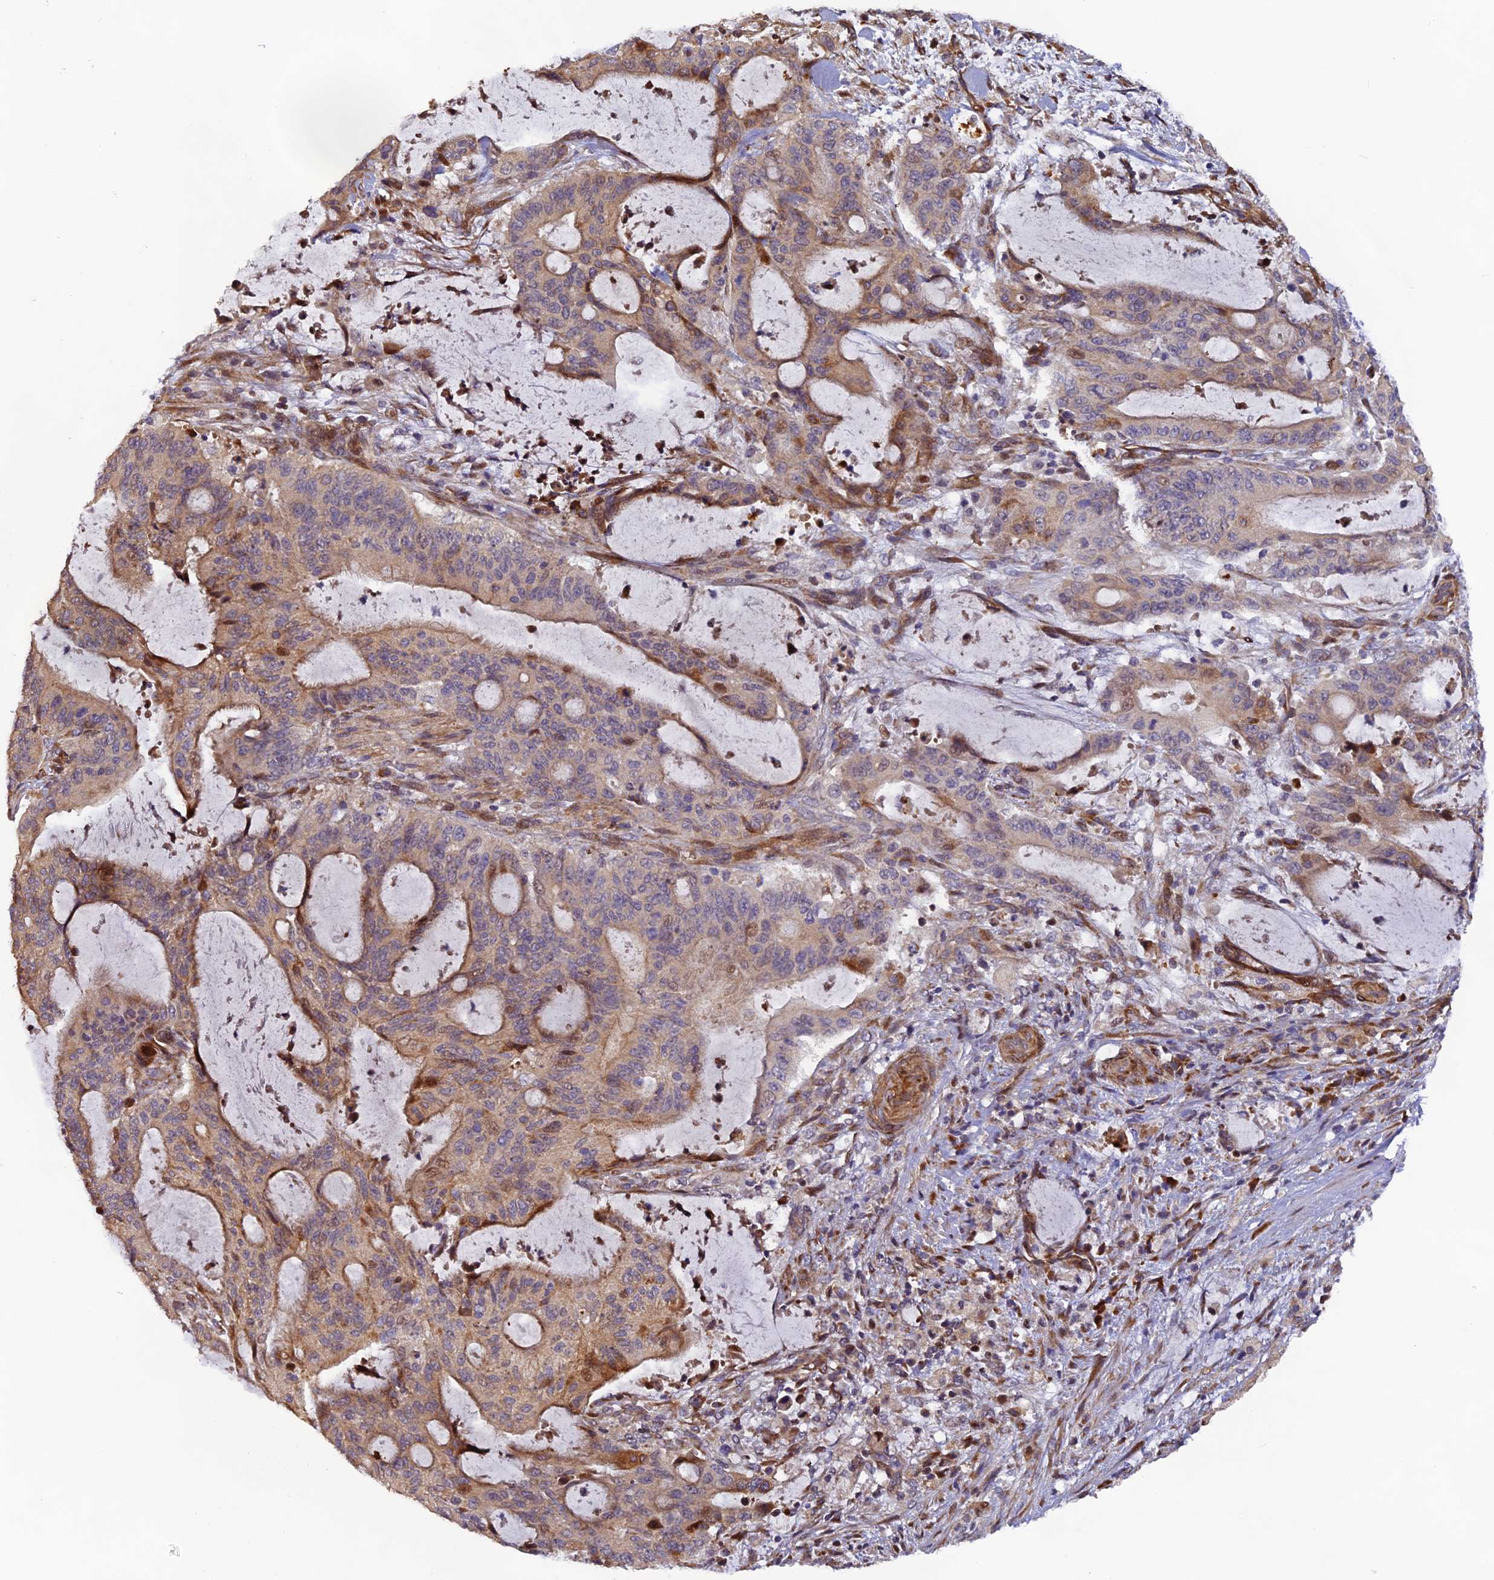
{"staining": {"intensity": "moderate", "quantity": "25%-75%", "location": "cytoplasmic/membranous,nuclear"}, "tissue": "liver cancer", "cell_type": "Tumor cells", "image_type": "cancer", "snomed": [{"axis": "morphology", "description": "Normal tissue, NOS"}, {"axis": "morphology", "description": "Cholangiocarcinoma"}, {"axis": "topography", "description": "Liver"}, {"axis": "topography", "description": "Peripheral nerve tissue"}], "caption": "Tumor cells show medium levels of moderate cytoplasmic/membranous and nuclear expression in about 25%-75% of cells in liver cancer.", "gene": "RAB28", "patient": {"sex": "female", "age": 73}}